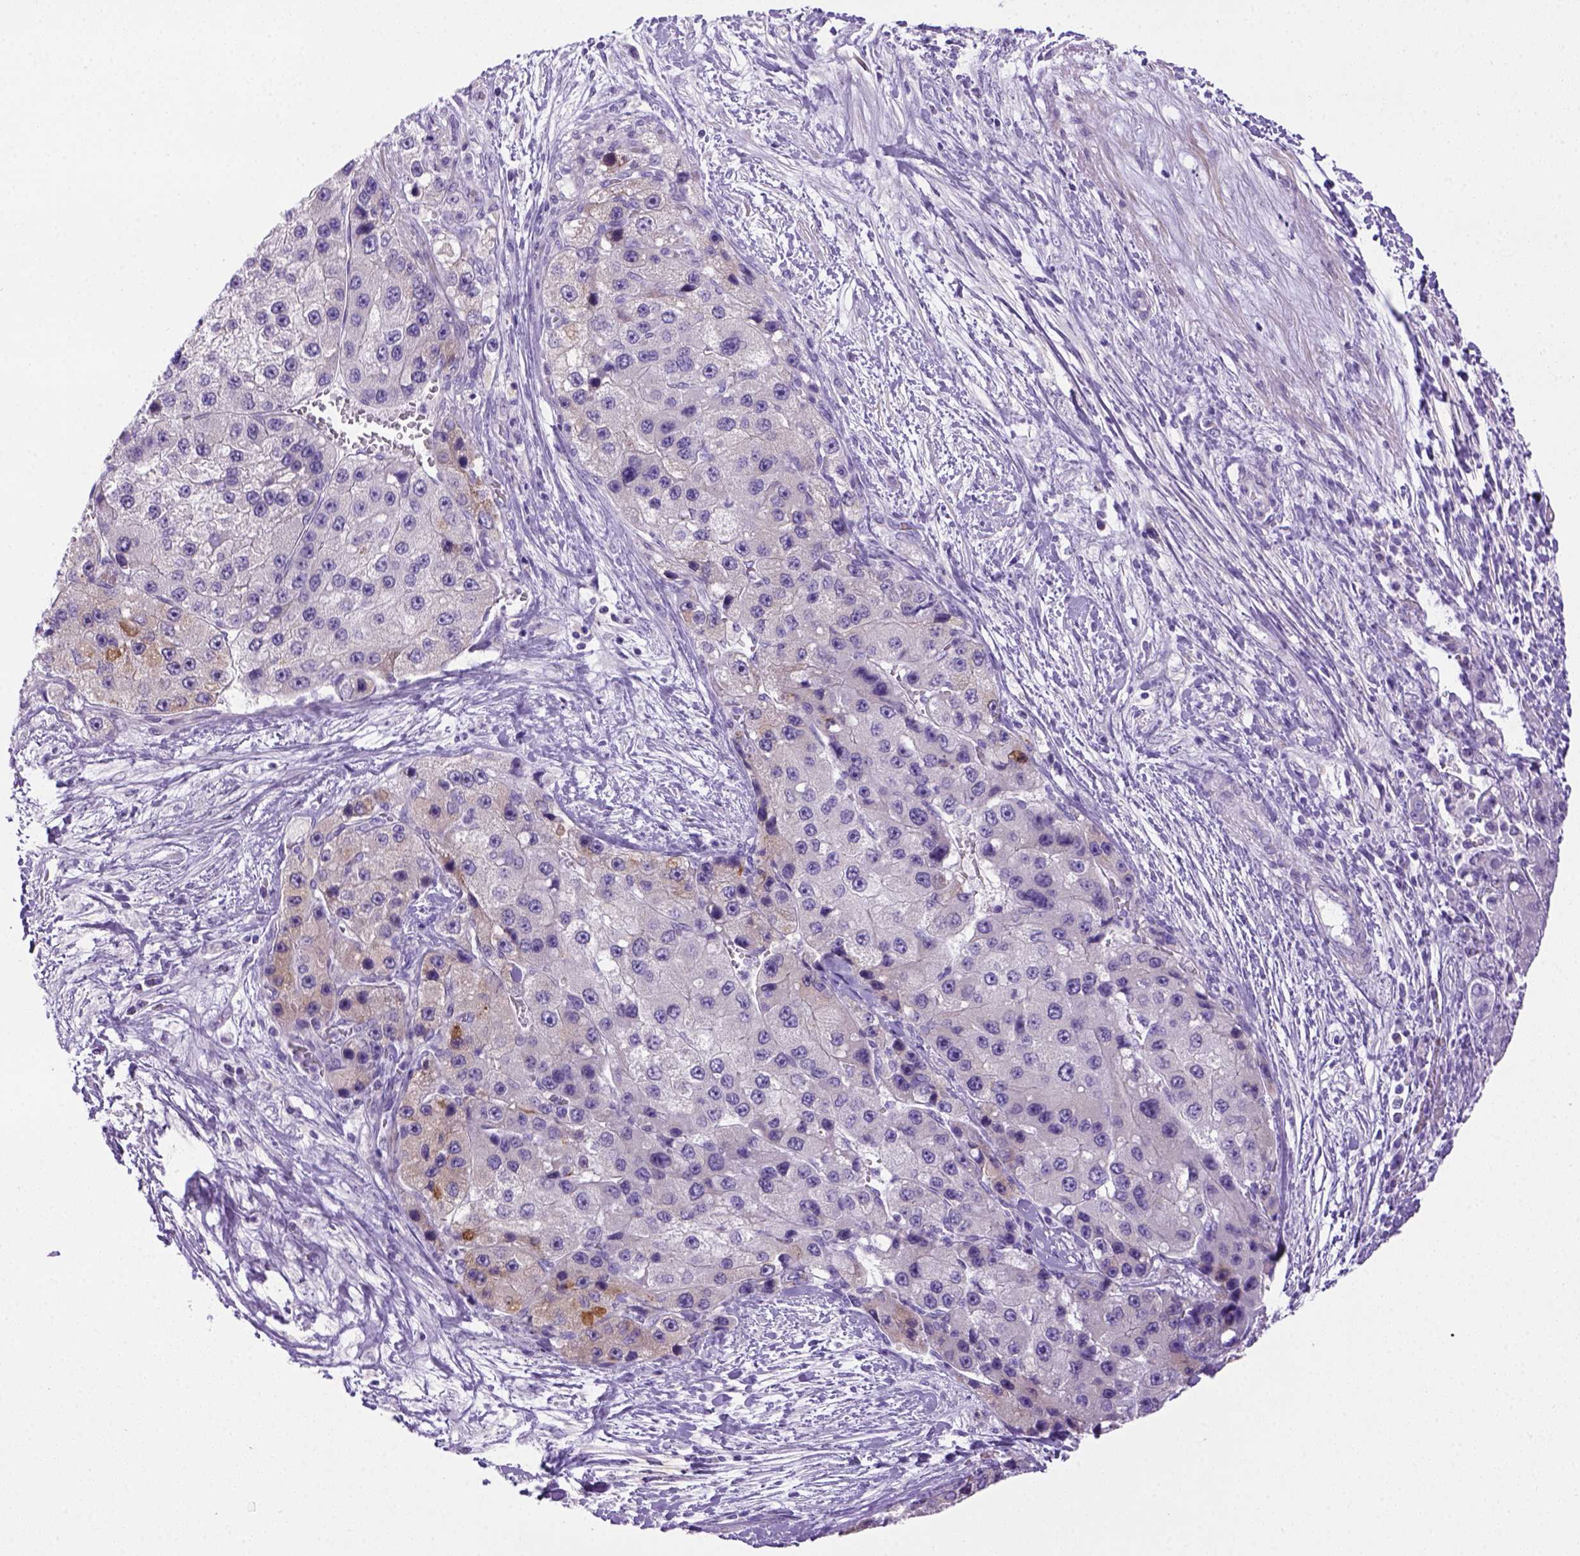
{"staining": {"intensity": "negative", "quantity": "none", "location": "none"}, "tissue": "liver cancer", "cell_type": "Tumor cells", "image_type": "cancer", "snomed": [{"axis": "morphology", "description": "Carcinoma, Hepatocellular, NOS"}, {"axis": "topography", "description": "Liver"}], "caption": "Tumor cells show no significant expression in liver hepatocellular carcinoma.", "gene": "DNAH11", "patient": {"sex": "female", "age": 73}}